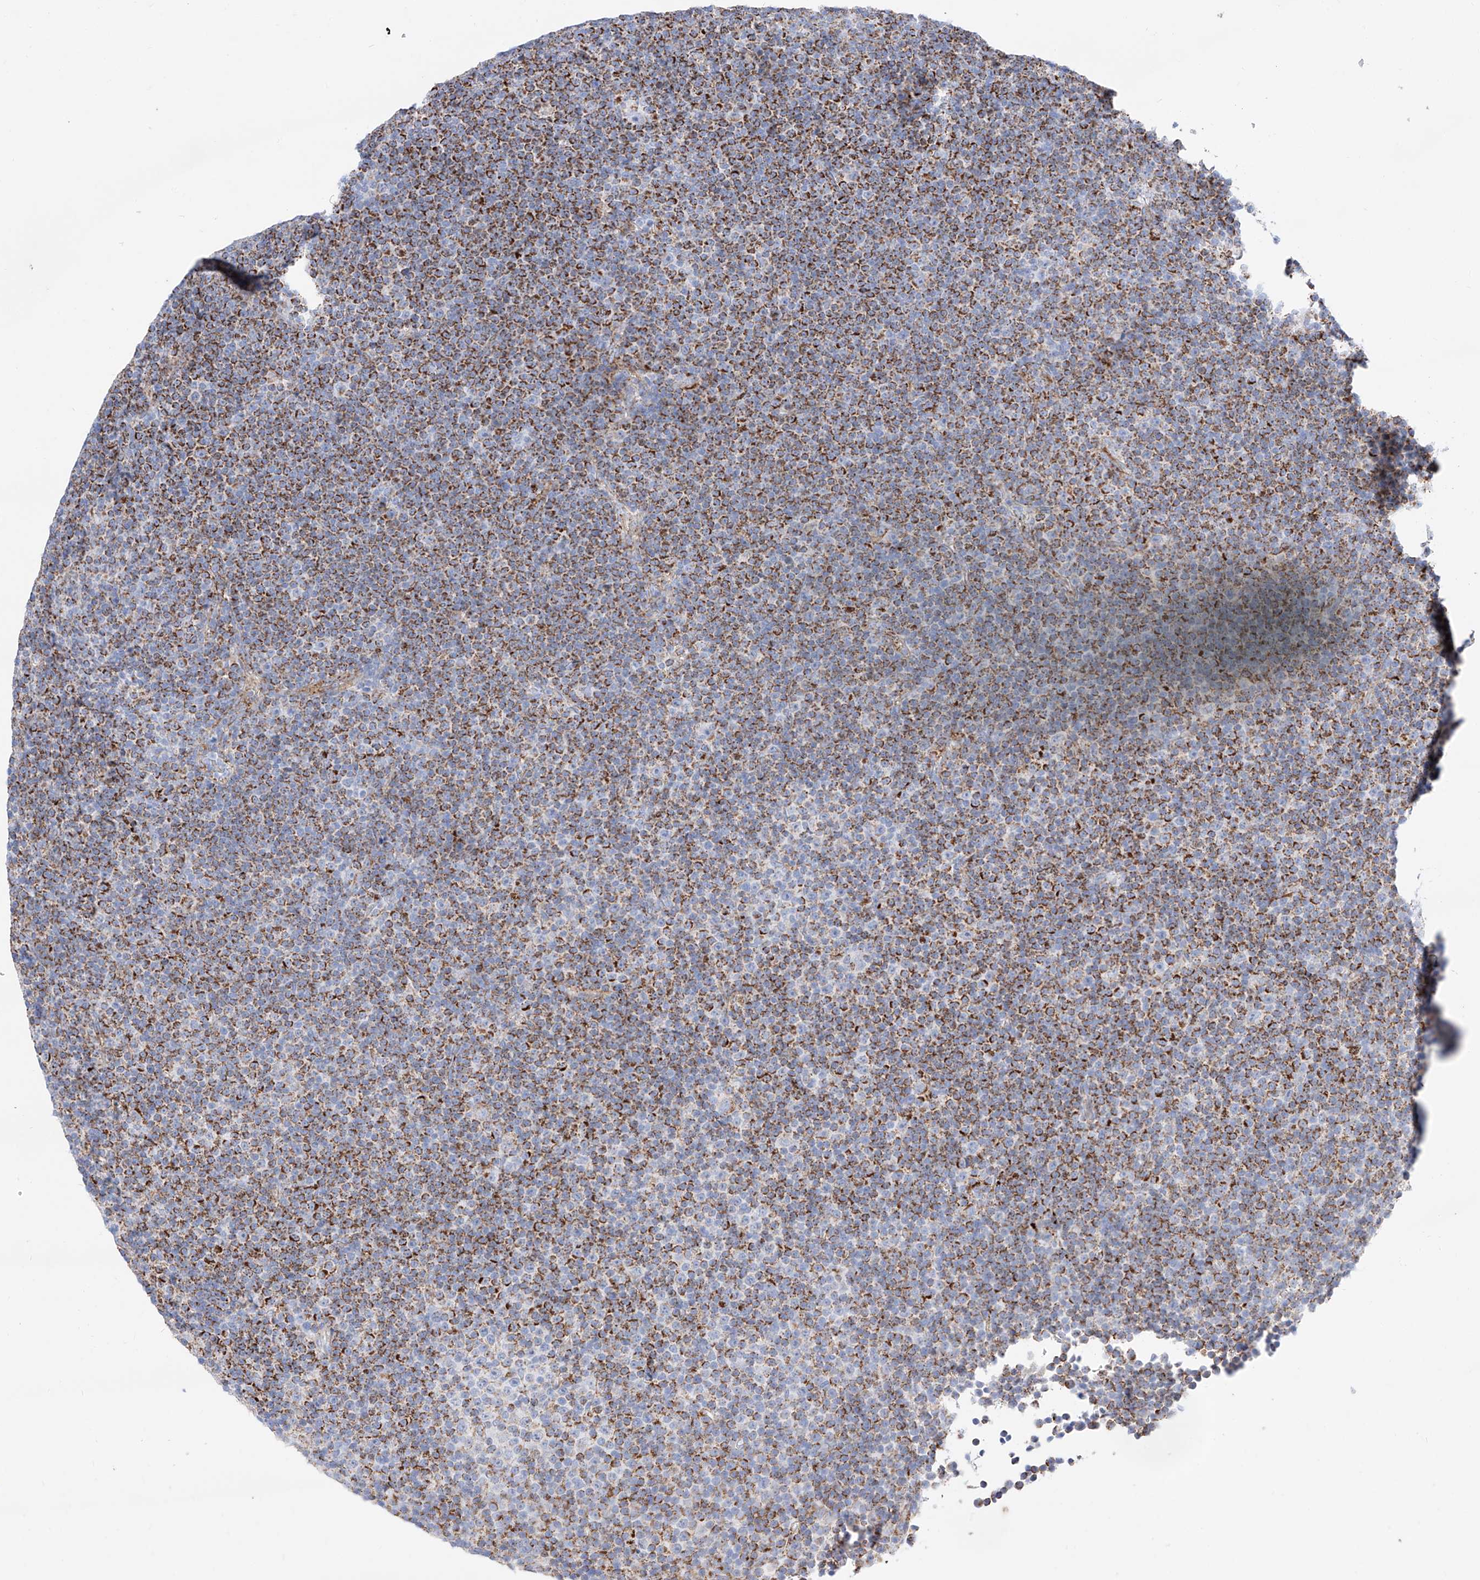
{"staining": {"intensity": "moderate", "quantity": "25%-75%", "location": "cytoplasmic/membranous"}, "tissue": "lymphoma", "cell_type": "Tumor cells", "image_type": "cancer", "snomed": [{"axis": "morphology", "description": "Malignant lymphoma, non-Hodgkin's type, Low grade"}, {"axis": "topography", "description": "Lymph node"}], "caption": "Moderate cytoplasmic/membranous staining for a protein is seen in about 25%-75% of tumor cells of malignant lymphoma, non-Hodgkin's type (low-grade) using IHC.", "gene": "C6orf62", "patient": {"sex": "female", "age": 67}}